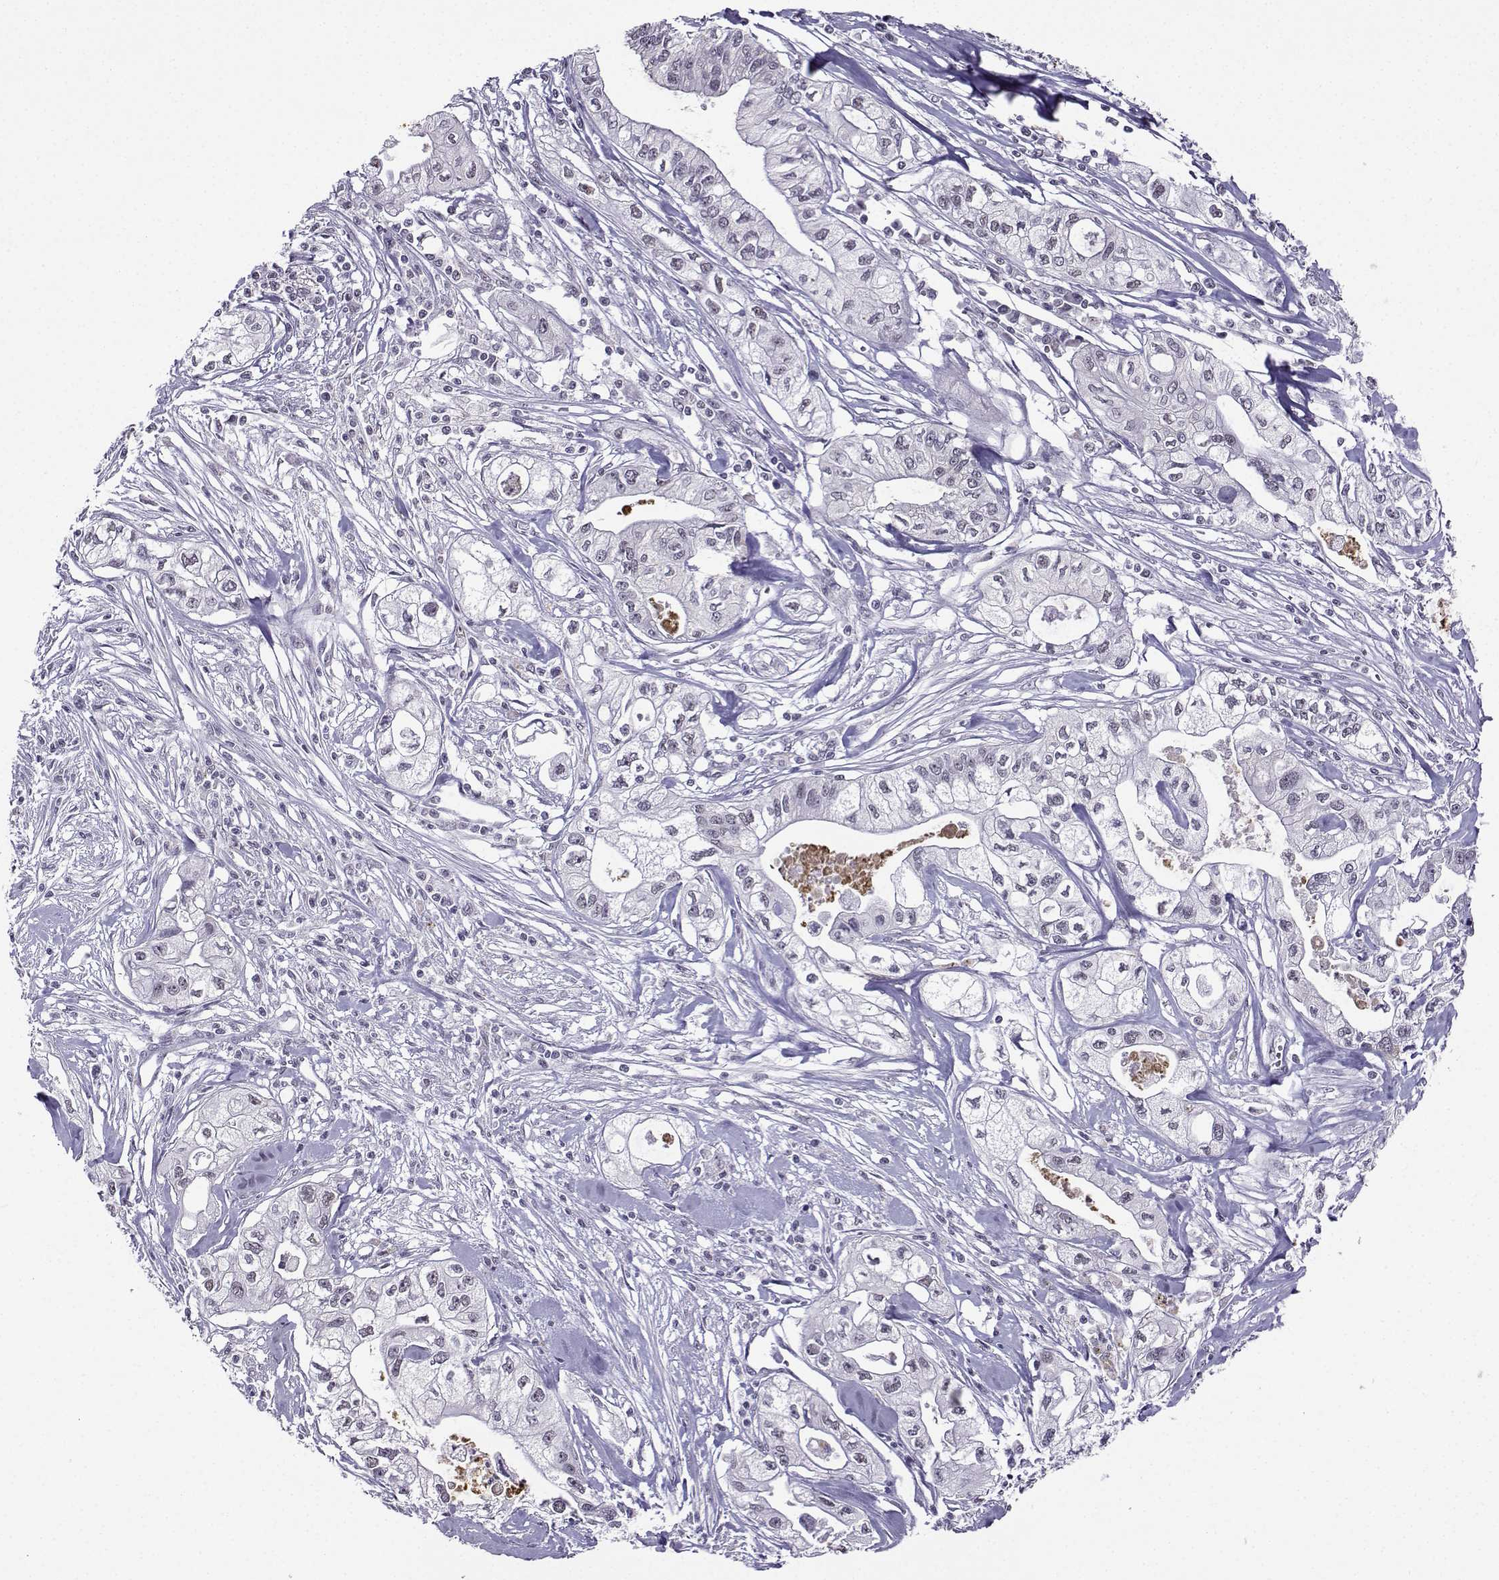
{"staining": {"intensity": "negative", "quantity": "none", "location": "none"}, "tissue": "pancreatic cancer", "cell_type": "Tumor cells", "image_type": "cancer", "snomed": [{"axis": "morphology", "description": "Adenocarcinoma, NOS"}, {"axis": "topography", "description": "Pancreas"}], "caption": "Immunohistochemical staining of human pancreatic cancer shows no significant expression in tumor cells.", "gene": "LRFN2", "patient": {"sex": "male", "age": 70}}